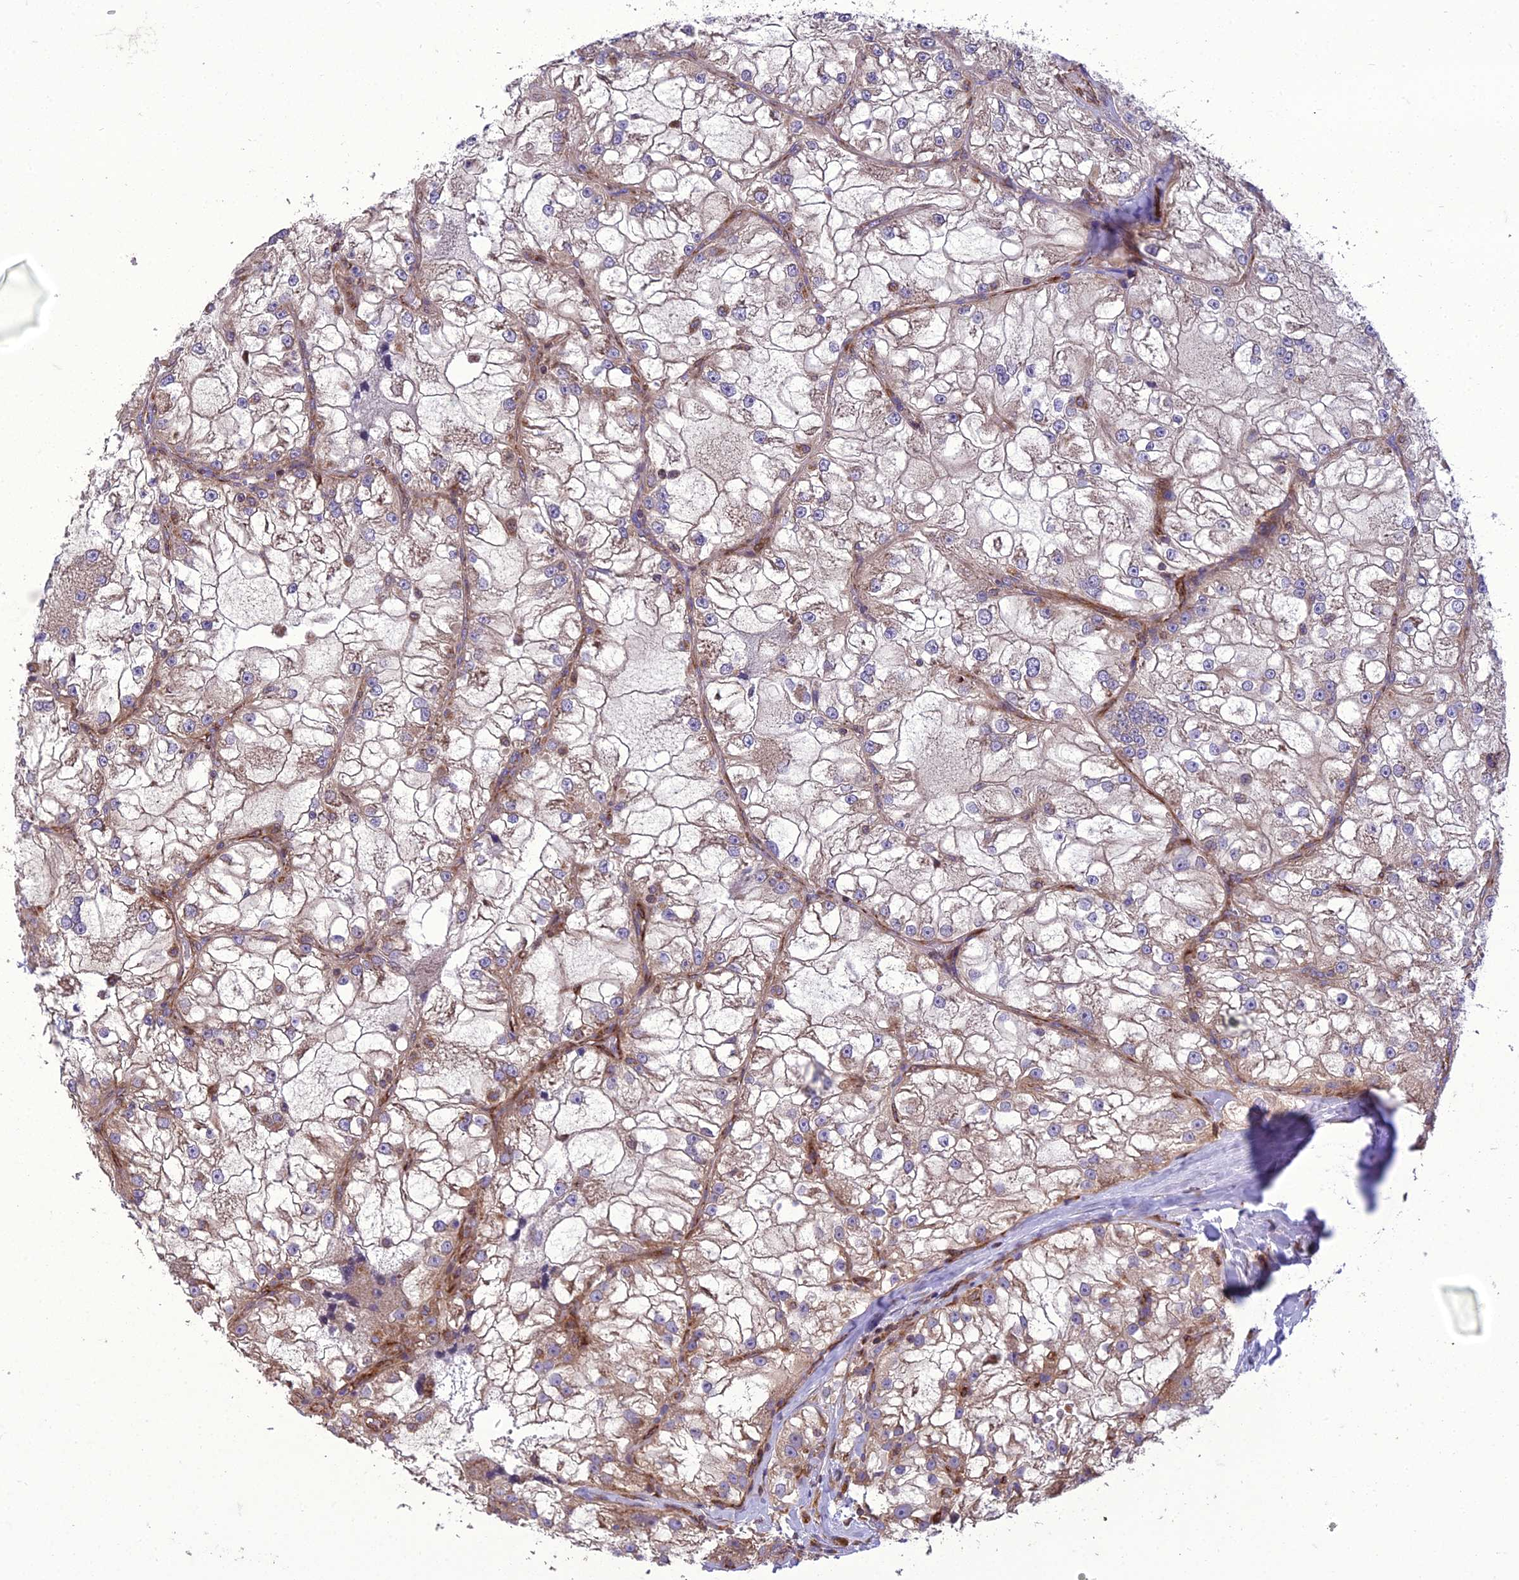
{"staining": {"intensity": "moderate", "quantity": "<25%", "location": "cytoplasmic/membranous"}, "tissue": "renal cancer", "cell_type": "Tumor cells", "image_type": "cancer", "snomed": [{"axis": "morphology", "description": "Adenocarcinoma, NOS"}, {"axis": "topography", "description": "Kidney"}], "caption": "Adenocarcinoma (renal) was stained to show a protein in brown. There is low levels of moderate cytoplasmic/membranous staining in about <25% of tumor cells.", "gene": "GIMAP1", "patient": {"sex": "female", "age": 72}}